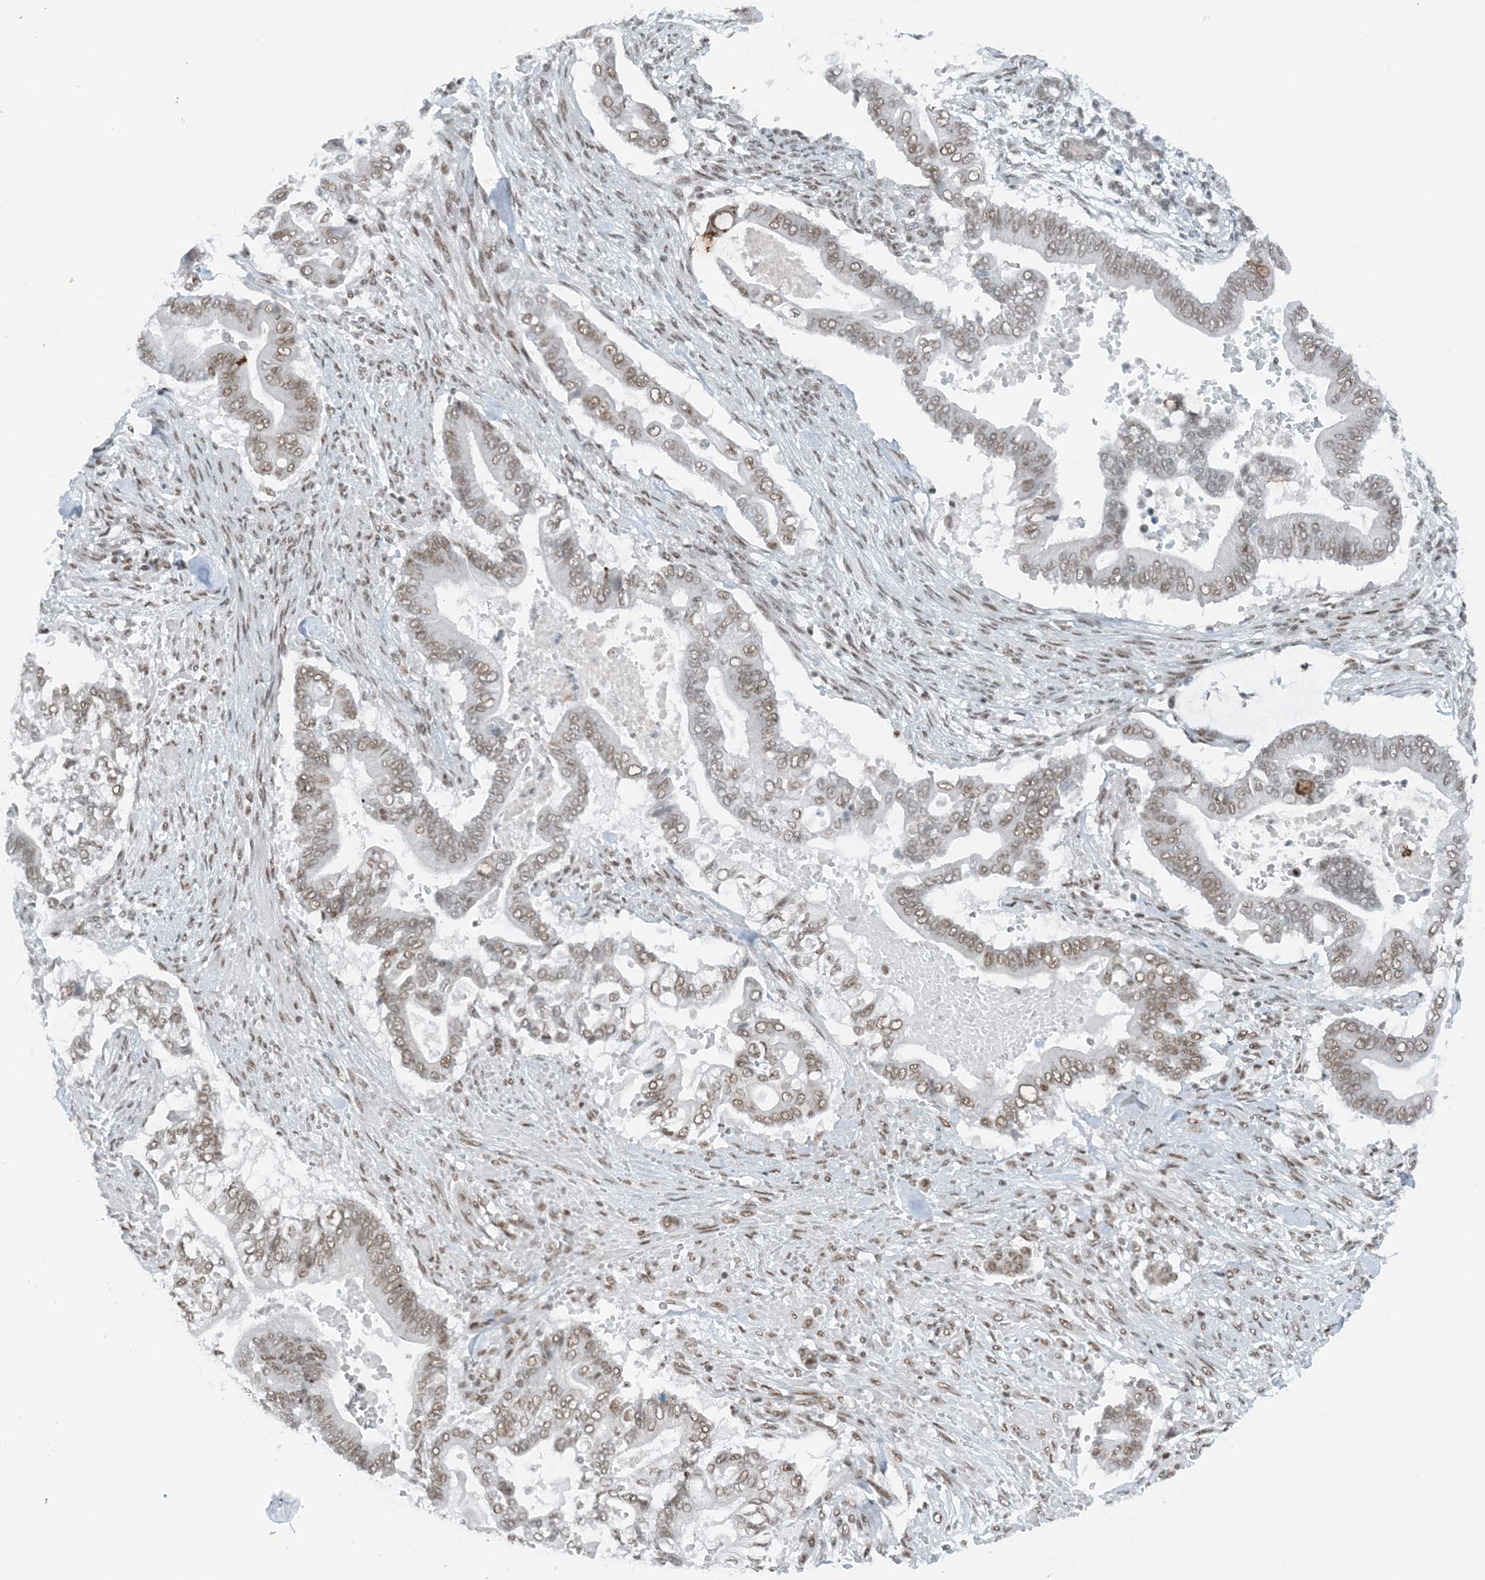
{"staining": {"intensity": "weak", "quantity": ">75%", "location": "nuclear"}, "tissue": "pancreatic cancer", "cell_type": "Tumor cells", "image_type": "cancer", "snomed": [{"axis": "morphology", "description": "Adenocarcinoma, NOS"}, {"axis": "topography", "description": "Pancreas"}], "caption": "The image reveals immunohistochemical staining of pancreatic cancer. There is weak nuclear staining is identified in about >75% of tumor cells.", "gene": "ZNF500", "patient": {"sex": "male", "age": 68}}